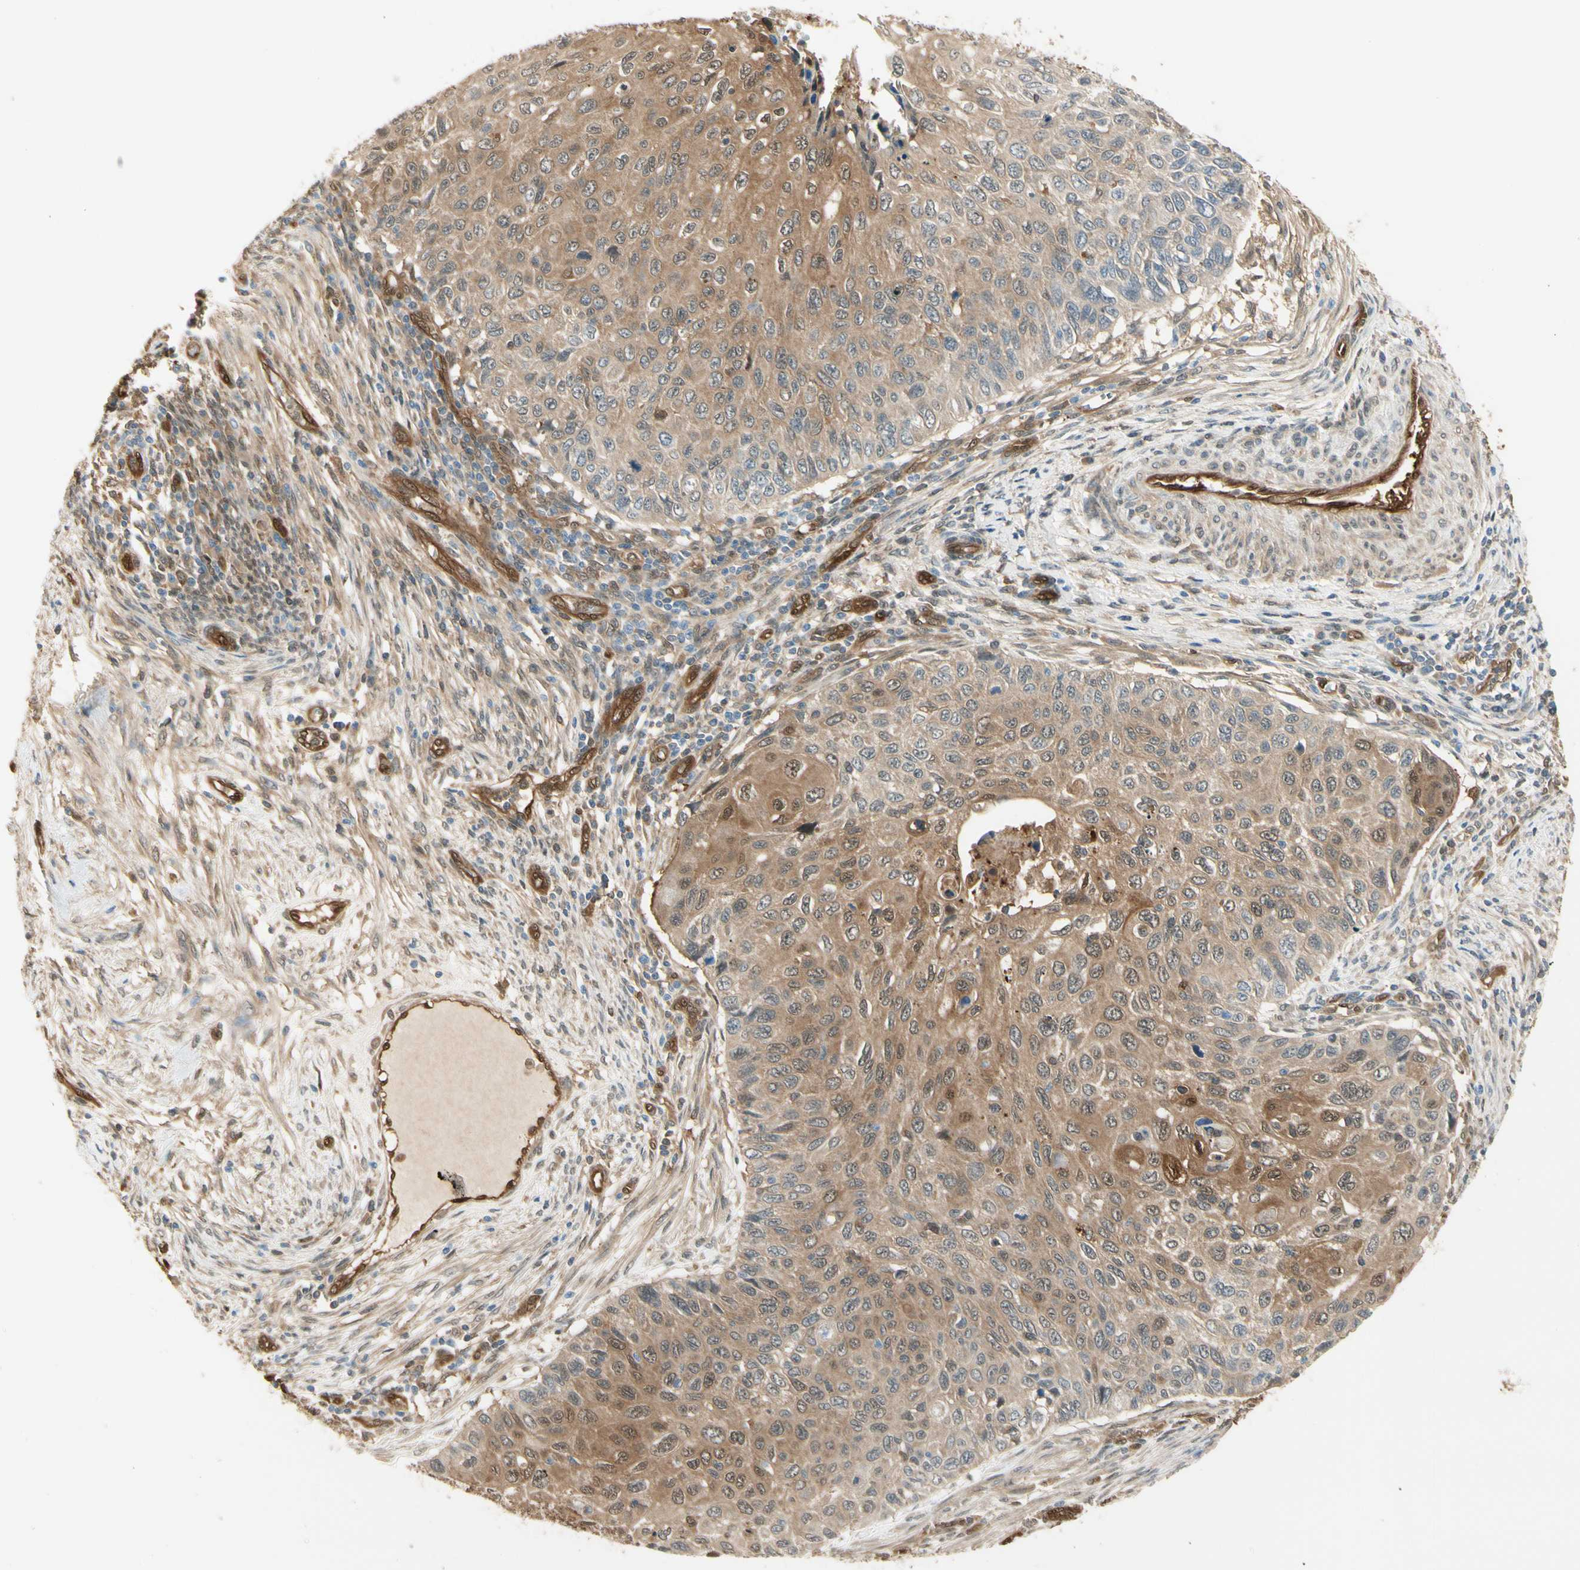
{"staining": {"intensity": "moderate", "quantity": ">75%", "location": "cytoplasmic/membranous,nuclear"}, "tissue": "cervical cancer", "cell_type": "Tumor cells", "image_type": "cancer", "snomed": [{"axis": "morphology", "description": "Squamous cell carcinoma, NOS"}, {"axis": "topography", "description": "Cervix"}], "caption": "Protein analysis of cervical squamous cell carcinoma tissue displays moderate cytoplasmic/membranous and nuclear staining in approximately >75% of tumor cells. Using DAB (brown) and hematoxylin (blue) stains, captured at high magnification using brightfield microscopy.", "gene": "SERPINB6", "patient": {"sex": "female", "age": 70}}